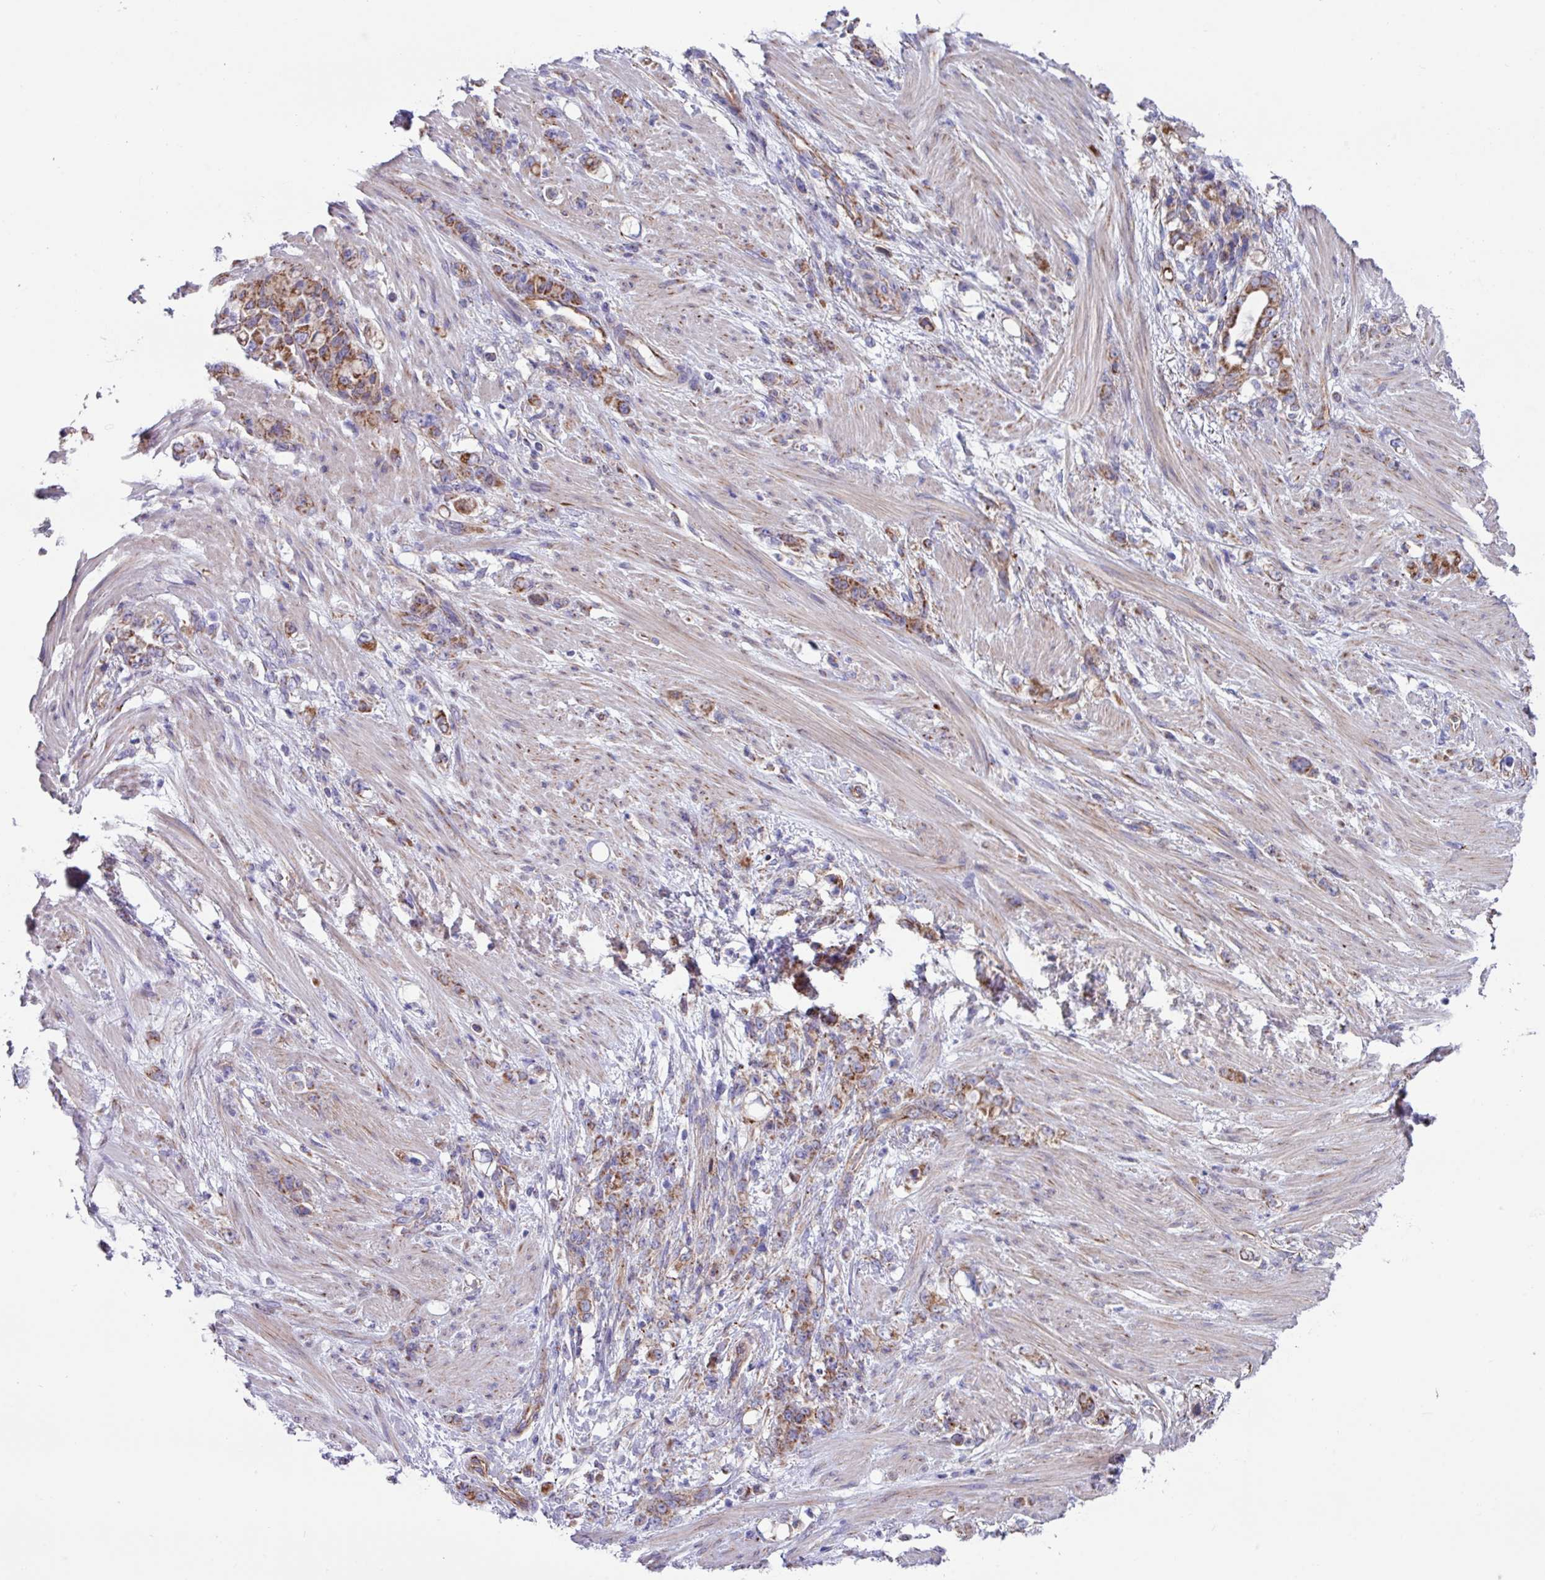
{"staining": {"intensity": "moderate", "quantity": ">75%", "location": "cytoplasmic/membranous"}, "tissue": "stomach cancer", "cell_type": "Tumor cells", "image_type": "cancer", "snomed": [{"axis": "morphology", "description": "Normal tissue, NOS"}, {"axis": "morphology", "description": "Adenocarcinoma, NOS"}, {"axis": "topography", "description": "Stomach"}], "caption": "Stomach adenocarcinoma stained with IHC reveals moderate cytoplasmic/membranous expression in approximately >75% of tumor cells.", "gene": "OTULIN", "patient": {"sex": "female", "age": 79}}